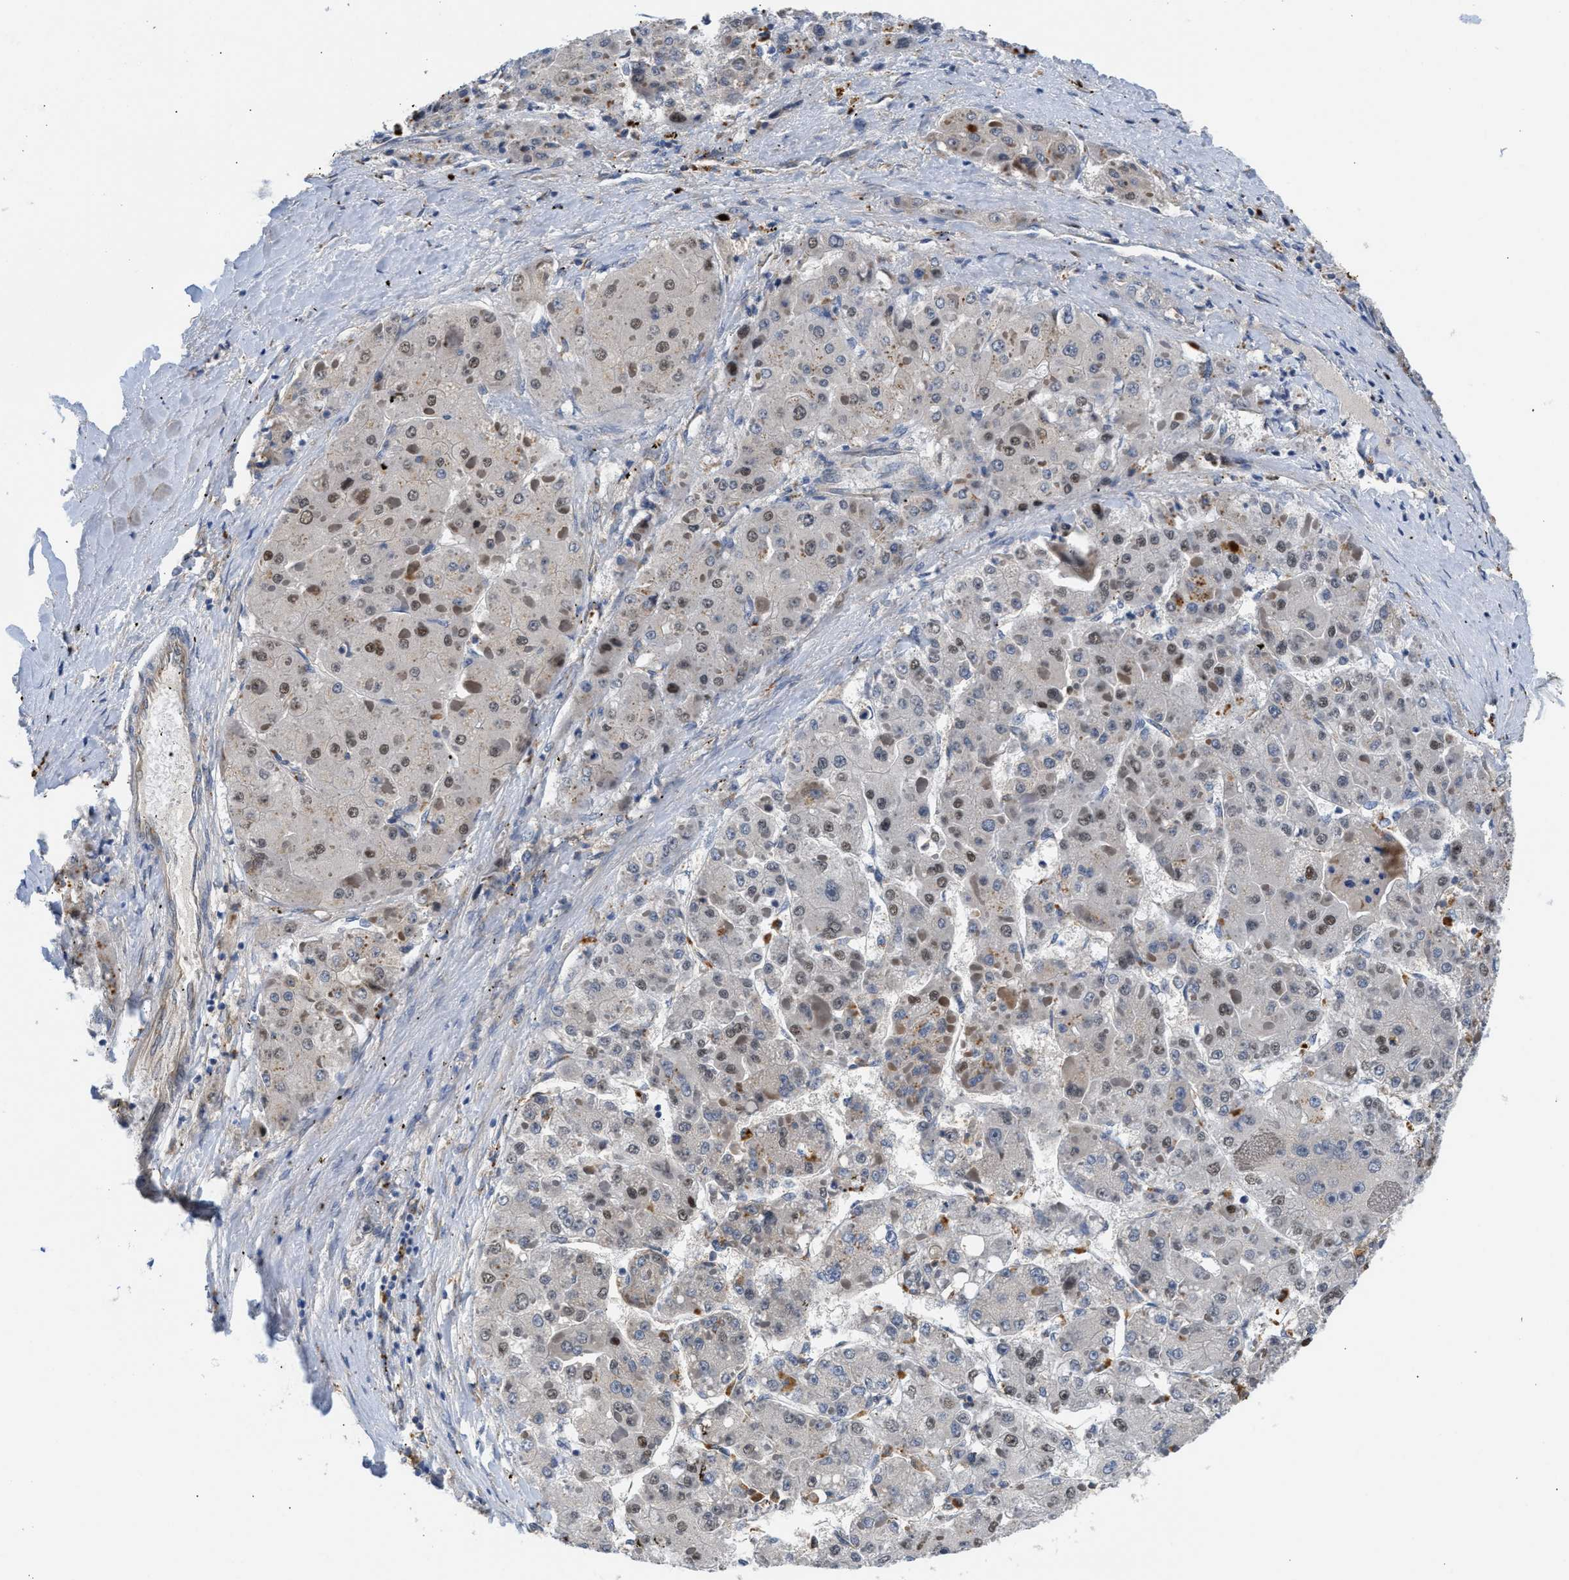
{"staining": {"intensity": "weak", "quantity": "<25%", "location": "nuclear"}, "tissue": "liver cancer", "cell_type": "Tumor cells", "image_type": "cancer", "snomed": [{"axis": "morphology", "description": "Carcinoma, Hepatocellular, NOS"}, {"axis": "topography", "description": "Liver"}], "caption": "This is an immunohistochemistry (IHC) micrograph of human liver hepatocellular carcinoma. There is no positivity in tumor cells.", "gene": "PPM1L", "patient": {"sex": "female", "age": 73}}